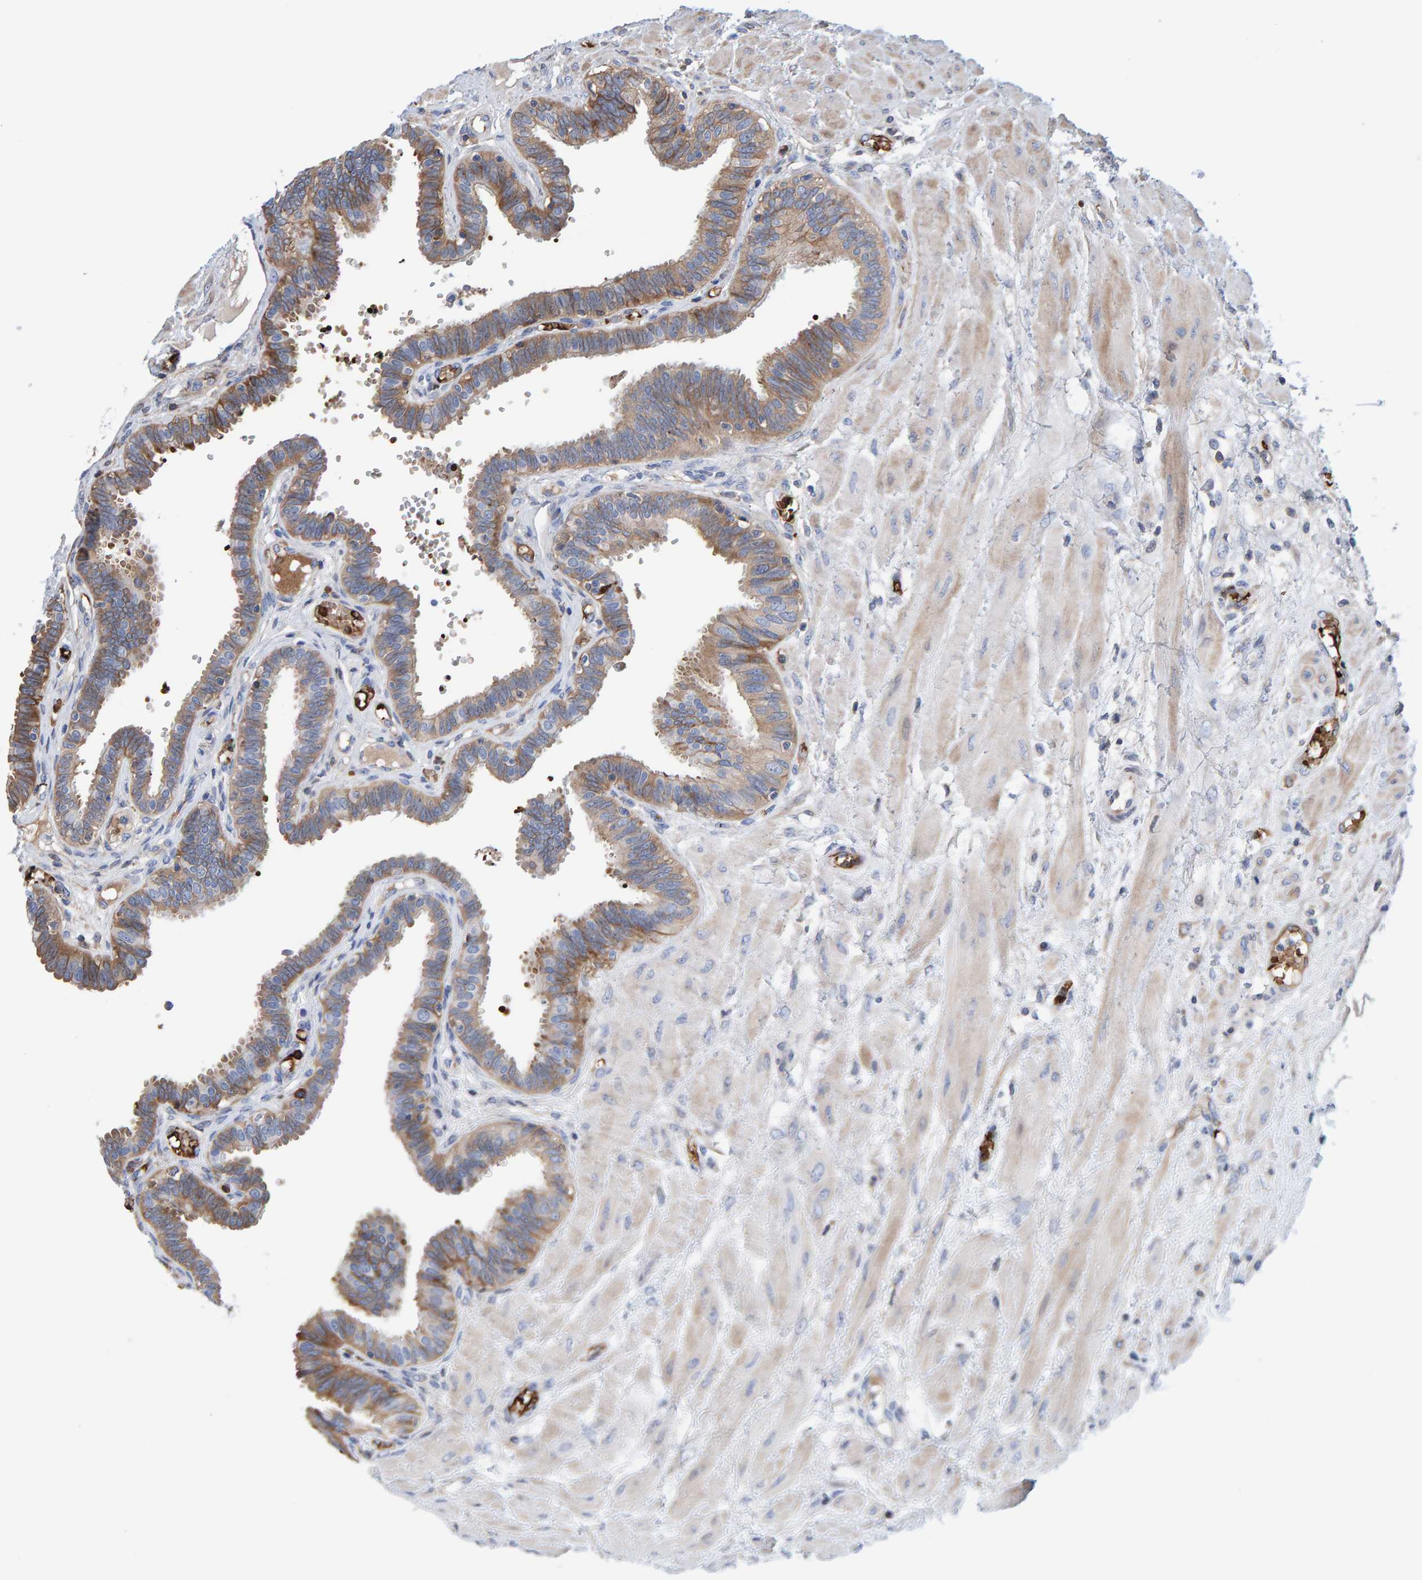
{"staining": {"intensity": "moderate", "quantity": ">75%", "location": "cytoplasmic/membranous"}, "tissue": "fallopian tube", "cell_type": "Glandular cells", "image_type": "normal", "snomed": [{"axis": "morphology", "description": "Normal tissue, NOS"}, {"axis": "topography", "description": "Fallopian tube"}], "caption": "A photomicrograph of fallopian tube stained for a protein reveals moderate cytoplasmic/membranous brown staining in glandular cells.", "gene": "VPS9D1", "patient": {"sex": "female", "age": 32}}